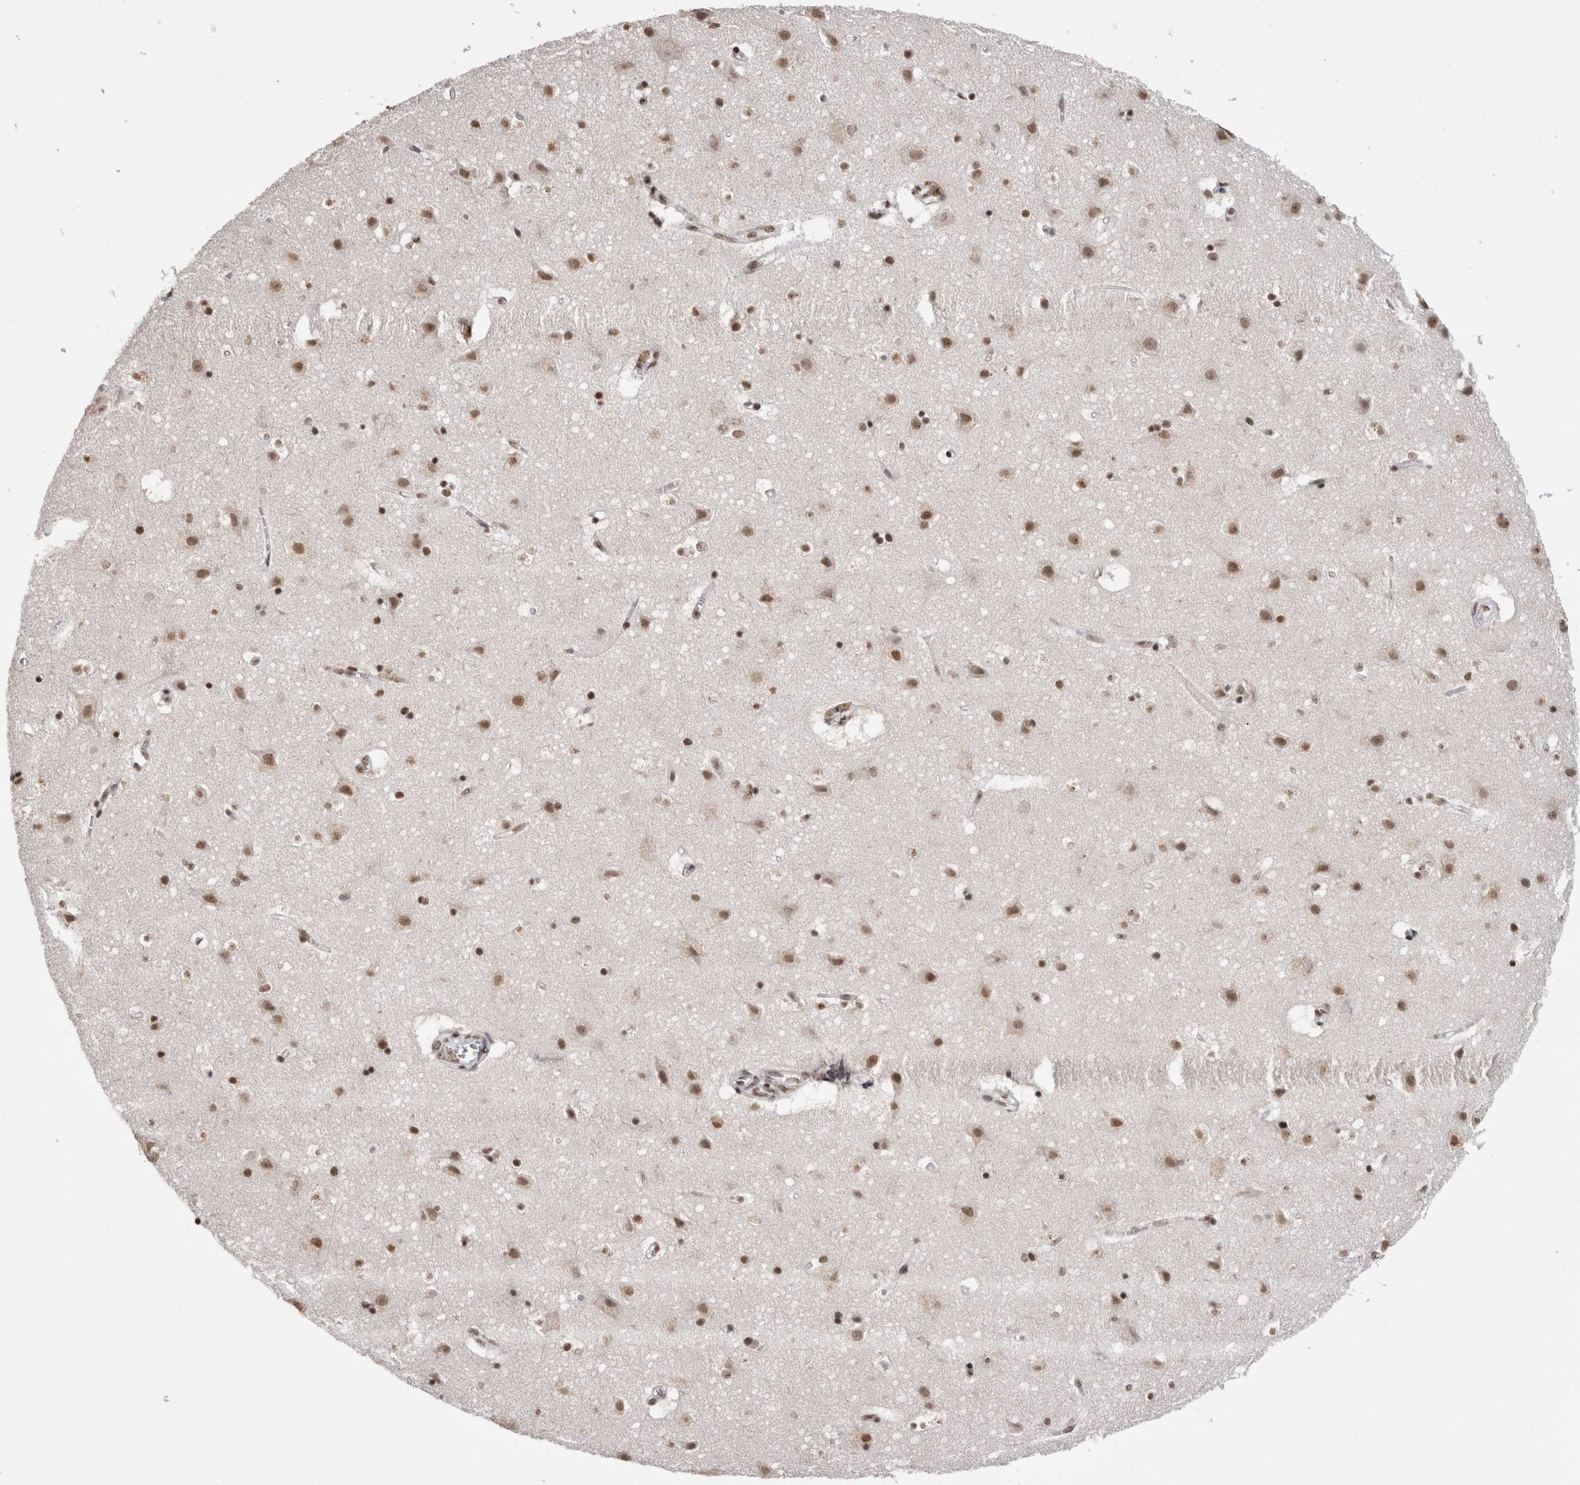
{"staining": {"intensity": "moderate", "quantity": ">75%", "location": "nuclear"}, "tissue": "cerebral cortex", "cell_type": "Endothelial cells", "image_type": "normal", "snomed": [{"axis": "morphology", "description": "Normal tissue, NOS"}, {"axis": "topography", "description": "Cerebral cortex"}], "caption": "A high-resolution photomicrograph shows immunohistochemistry (IHC) staining of benign cerebral cortex, which displays moderate nuclear expression in approximately >75% of endothelial cells. Nuclei are stained in blue.", "gene": "SMC1A", "patient": {"sex": "male", "age": 54}}